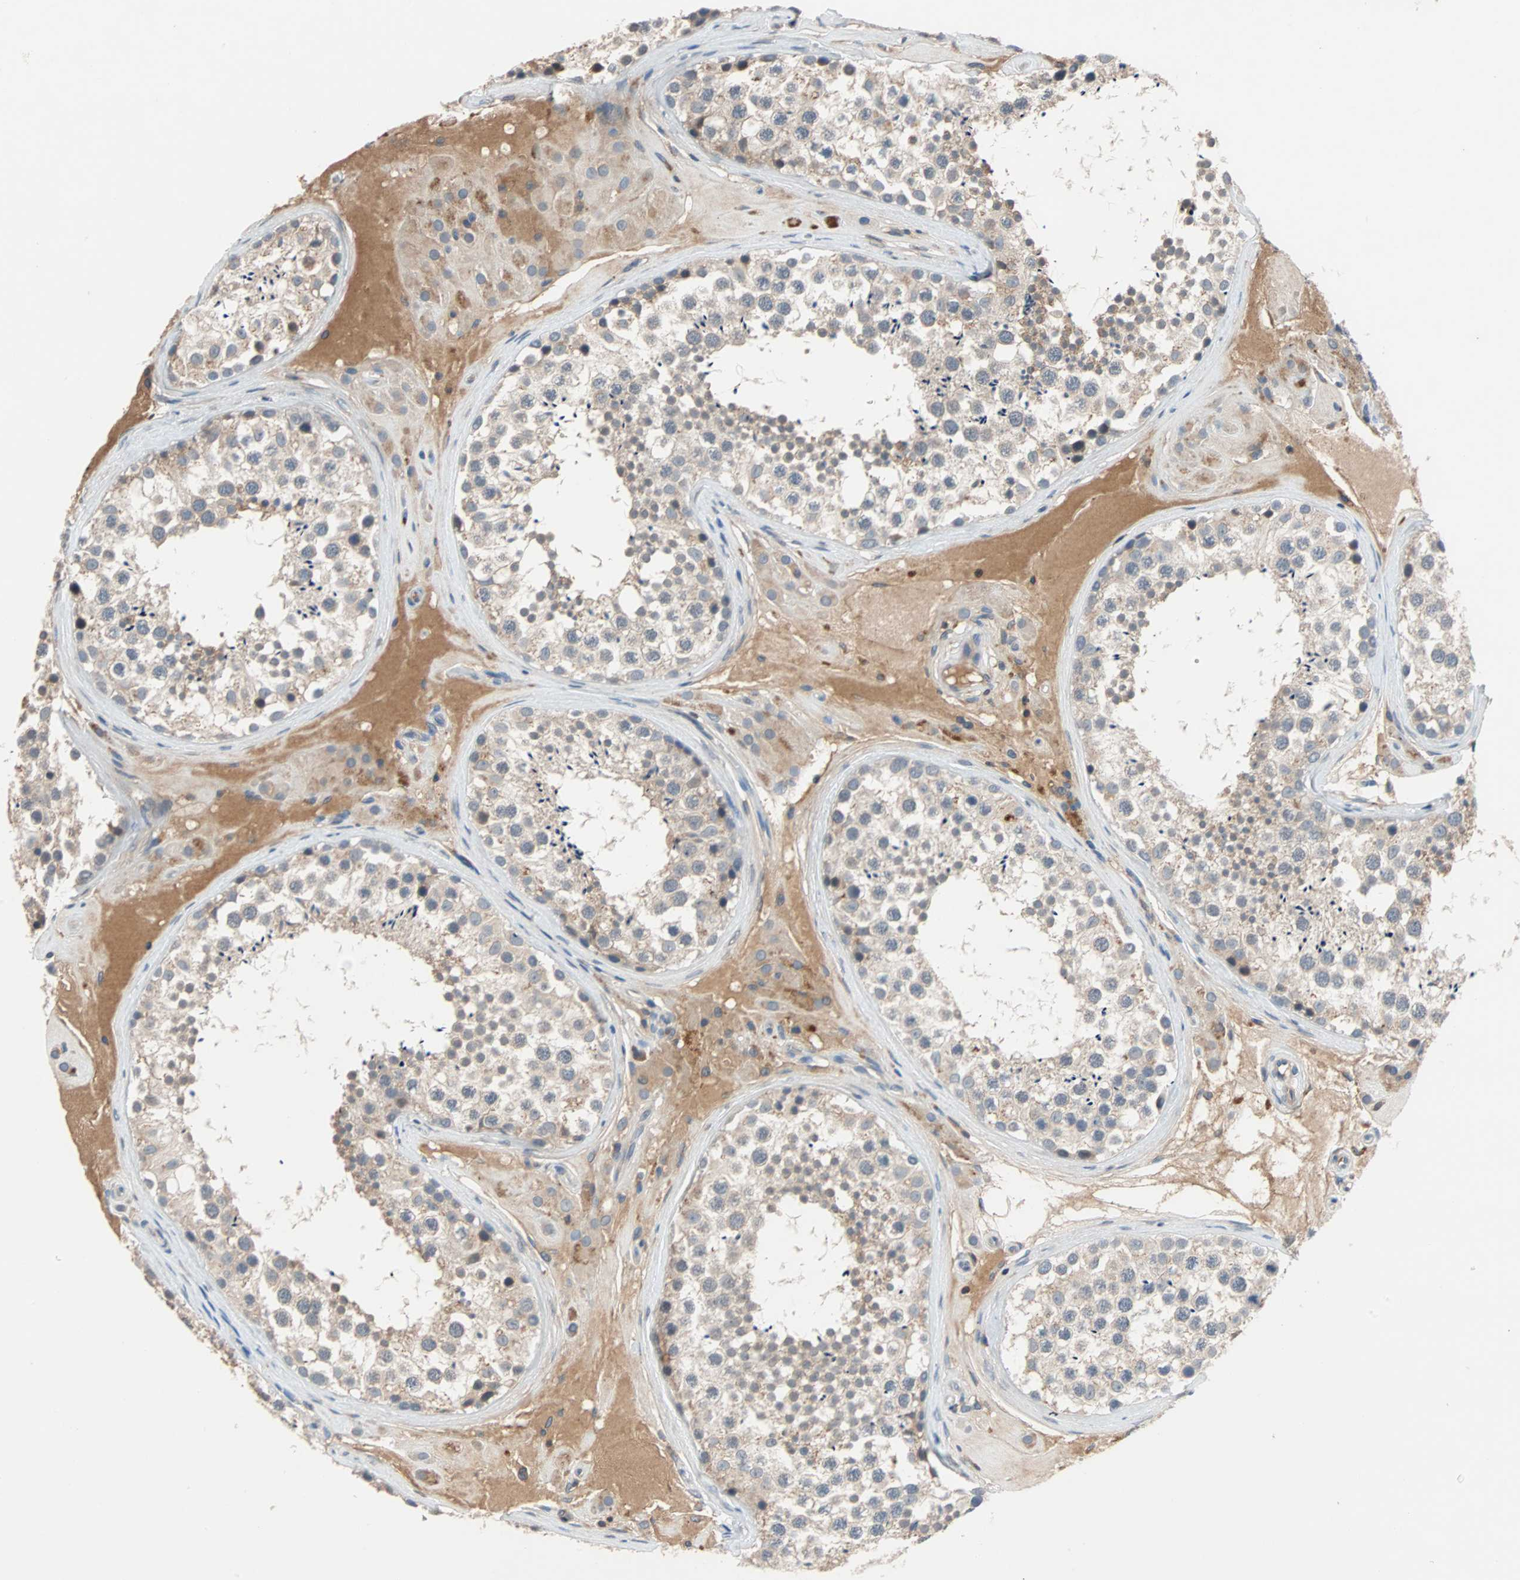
{"staining": {"intensity": "weak", "quantity": "<25%", "location": "cytoplasmic/membranous"}, "tissue": "testis", "cell_type": "Cells in seminiferous ducts", "image_type": "normal", "snomed": [{"axis": "morphology", "description": "Normal tissue, NOS"}, {"axis": "topography", "description": "Testis"}], "caption": "DAB immunohistochemical staining of benign human testis demonstrates no significant expression in cells in seminiferous ducts.", "gene": "MAP4K1", "patient": {"sex": "male", "age": 46}}